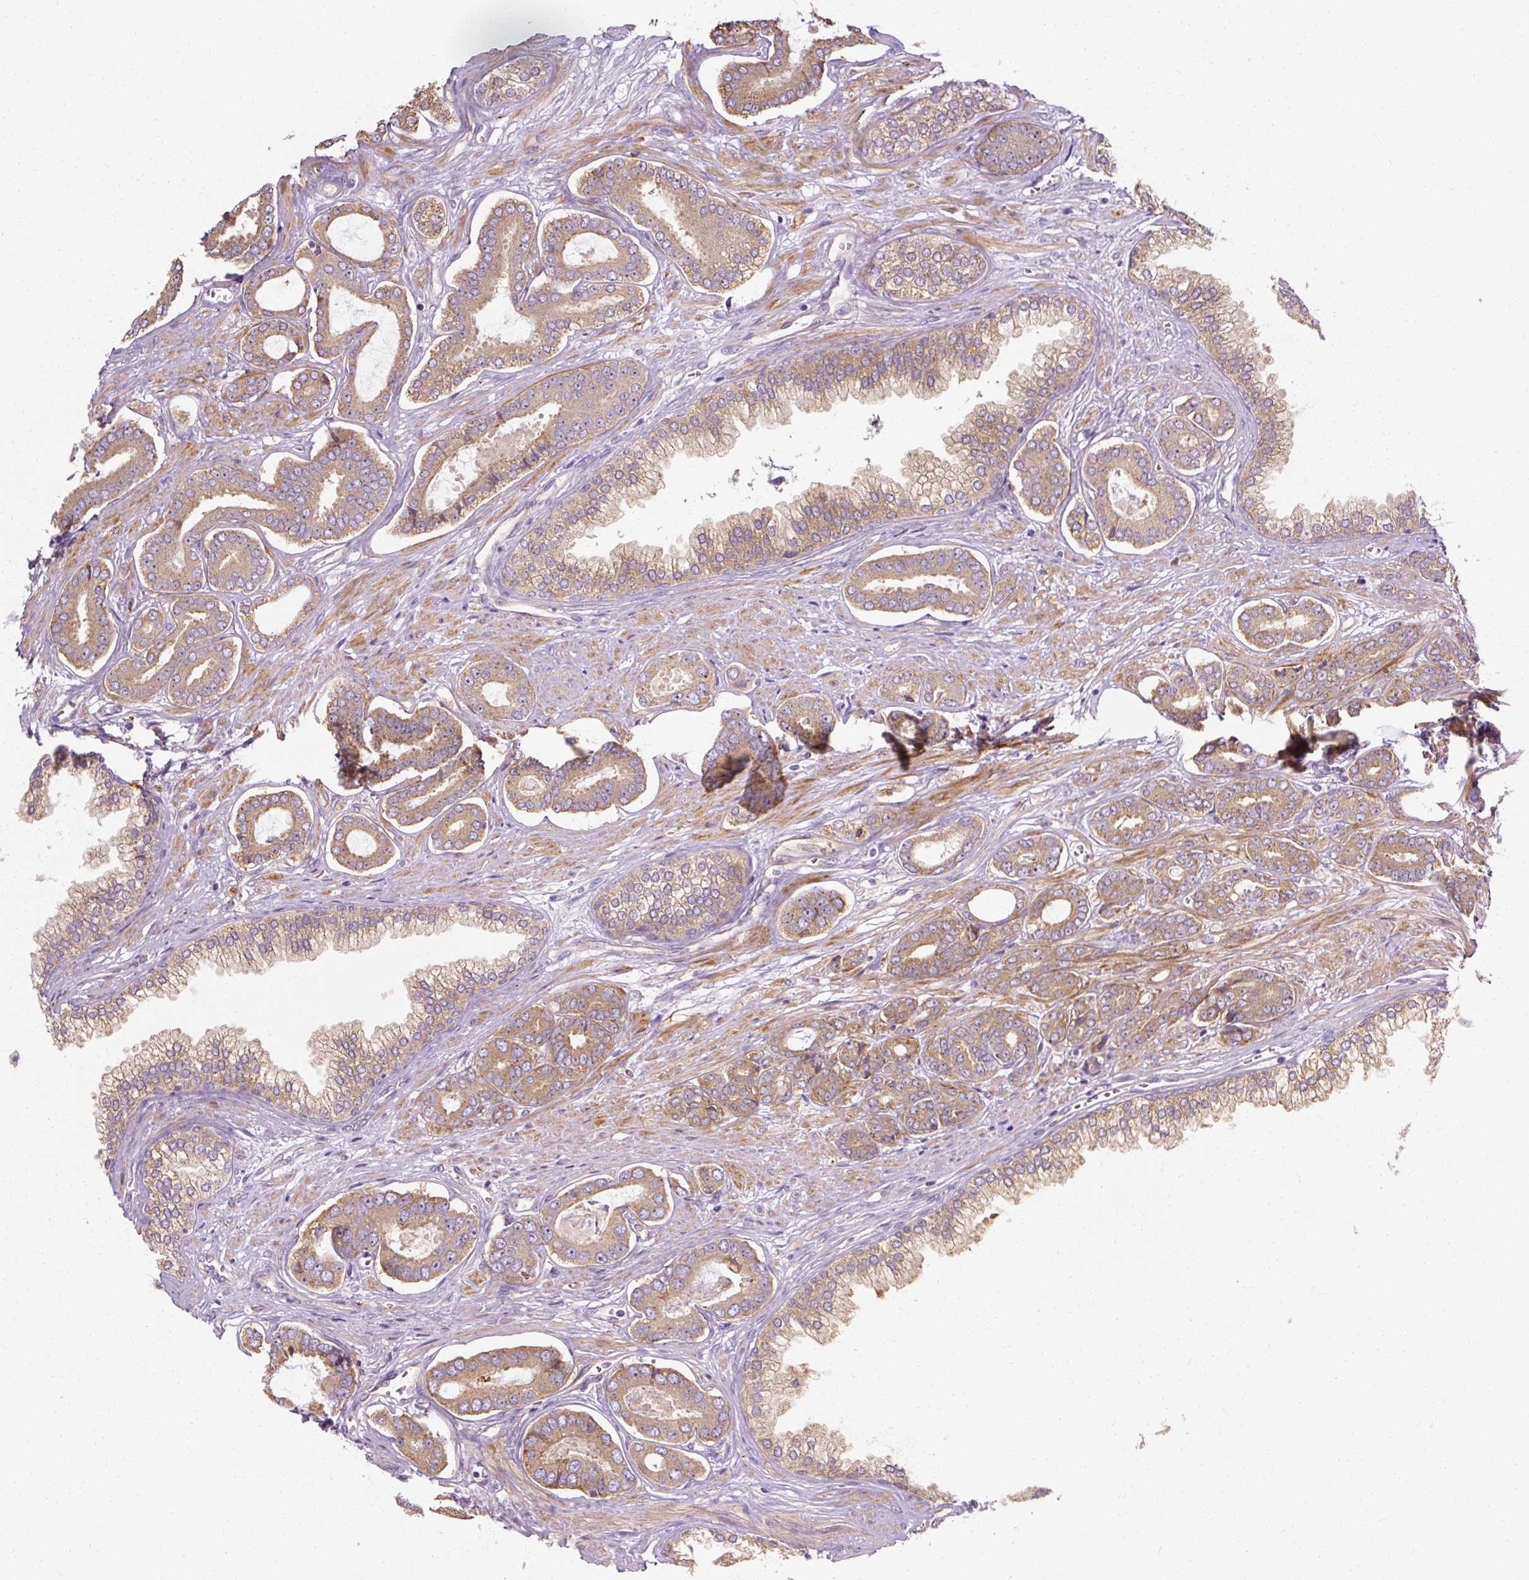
{"staining": {"intensity": "moderate", "quantity": ">75%", "location": "cytoplasmic/membranous"}, "tissue": "prostate cancer", "cell_type": "Tumor cells", "image_type": "cancer", "snomed": [{"axis": "morphology", "description": "Adenocarcinoma, NOS"}, {"axis": "topography", "description": "Prostate and seminal vesicle, NOS"}], "caption": "Immunohistochemistry image of adenocarcinoma (prostate) stained for a protein (brown), which displays medium levels of moderate cytoplasmic/membranous expression in approximately >75% of tumor cells.", "gene": "TBC1D4", "patient": {"sex": "male", "age": 76}}